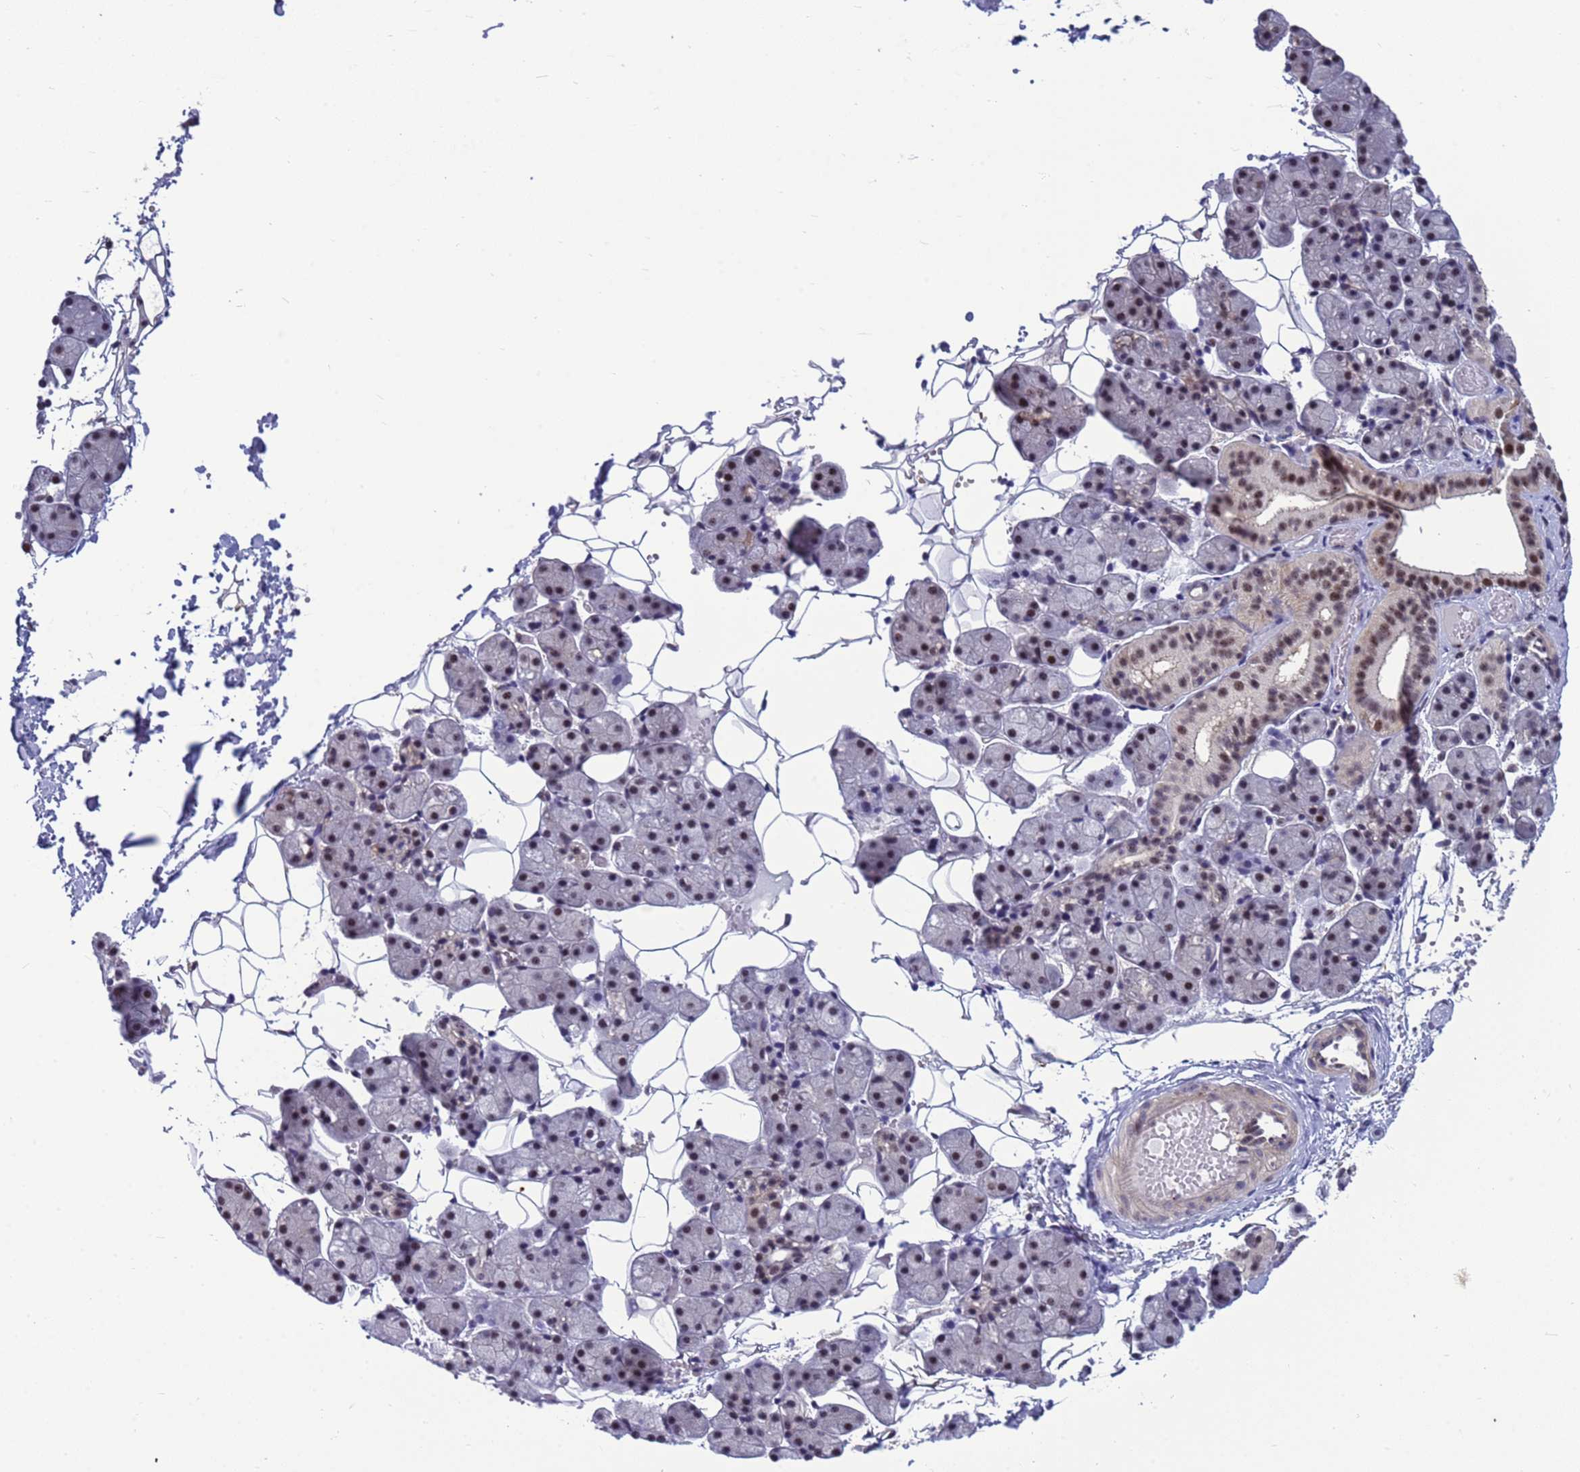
{"staining": {"intensity": "moderate", "quantity": "25%-75%", "location": "nuclear"}, "tissue": "salivary gland", "cell_type": "Glandular cells", "image_type": "normal", "snomed": [{"axis": "morphology", "description": "Normal tissue, NOS"}, {"axis": "topography", "description": "Salivary gland"}], "caption": "Glandular cells exhibit moderate nuclear expression in about 25%-75% of cells in unremarkable salivary gland.", "gene": "NSL1", "patient": {"sex": "female", "age": 33}}